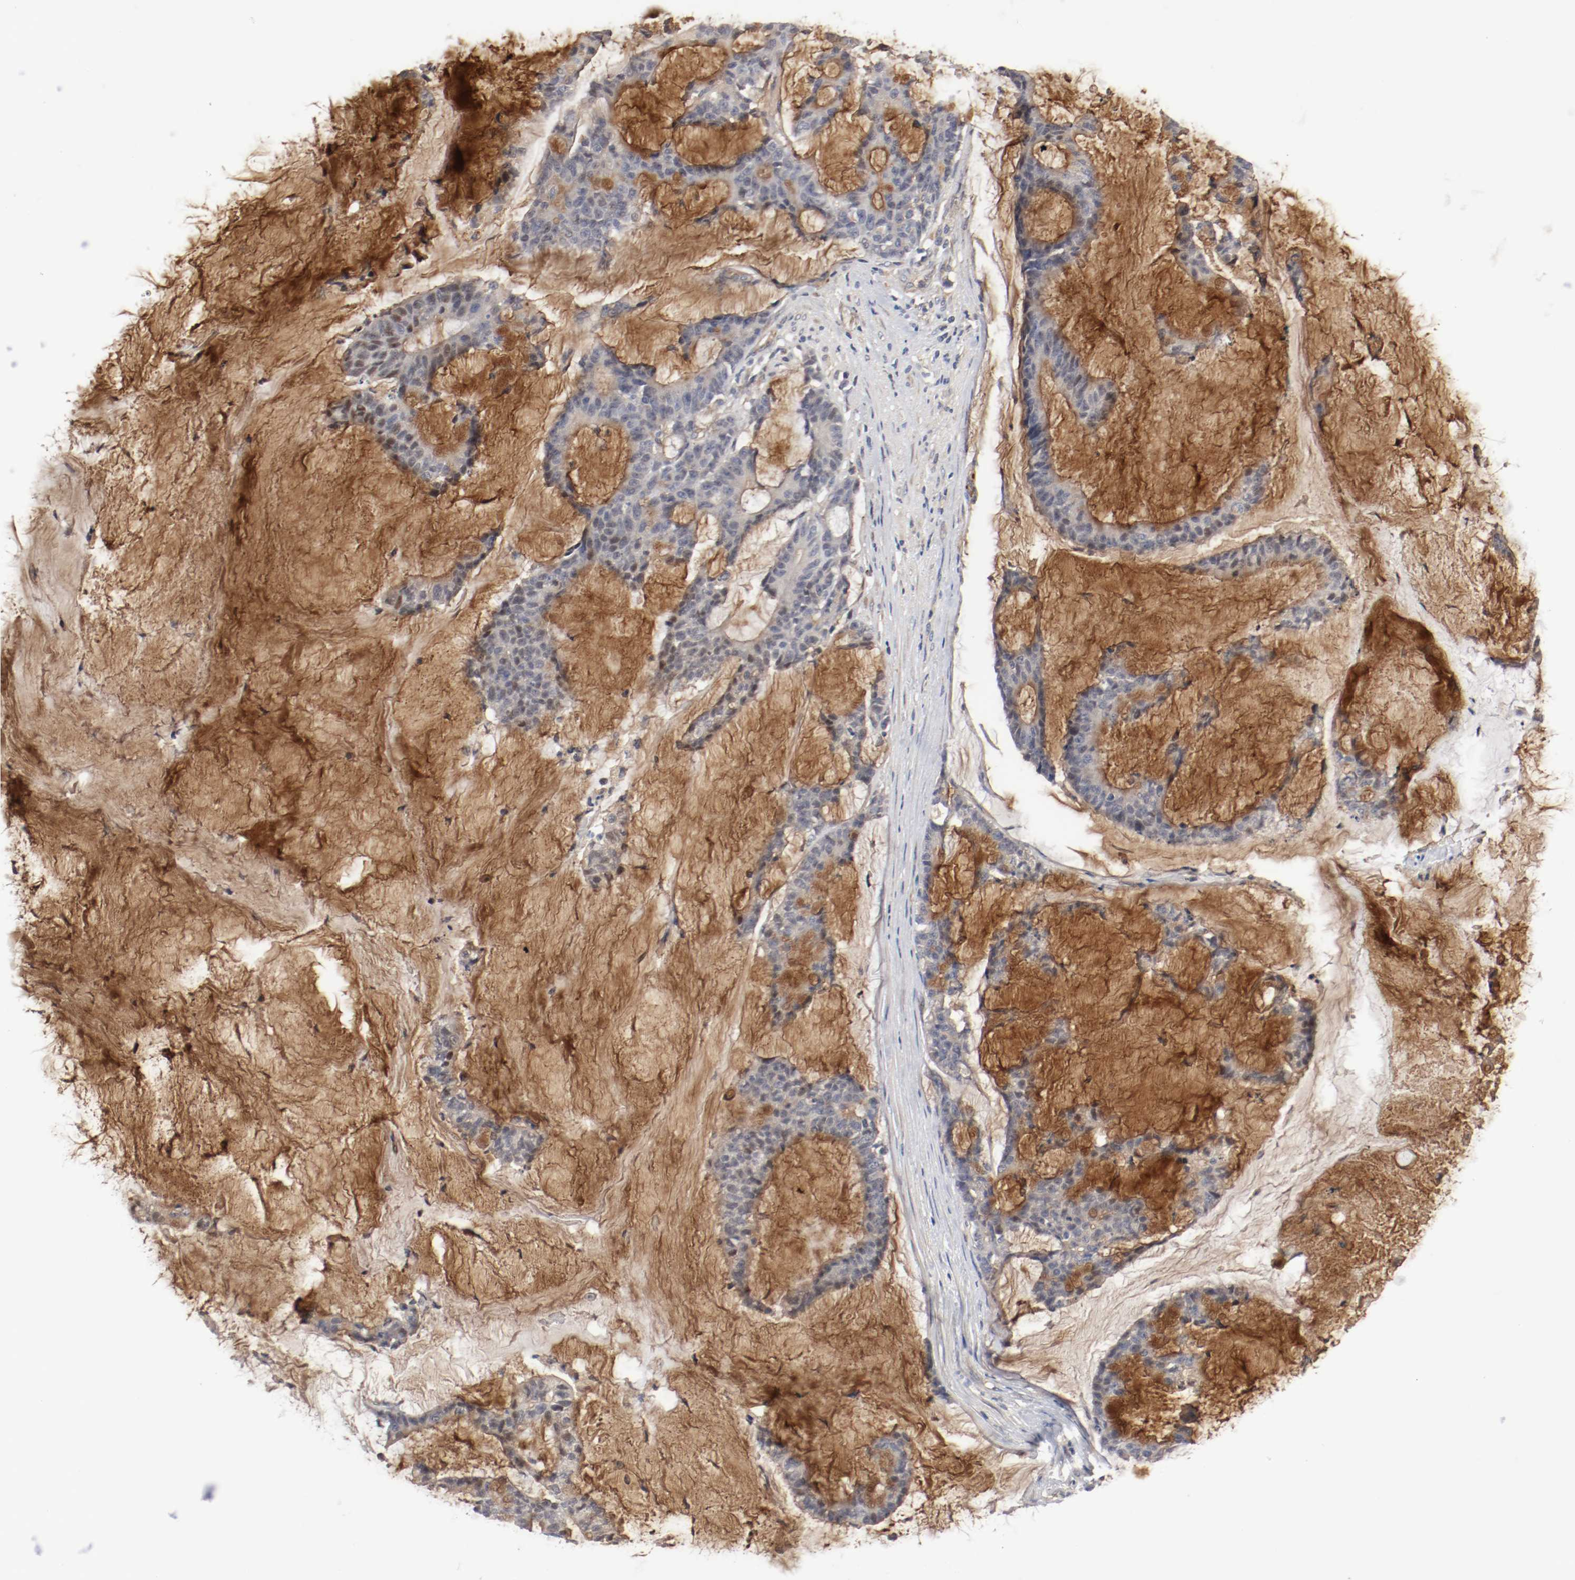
{"staining": {"intensity": "weak", "quantity": ">75%", "location": "cytoplasmic/membranous"}, "tissue": "colorectal cancer", "cell_type": "Tumor cells", "image_type": "cancer", "snomed": [{"axis": "morphology", "description": "Adenocarcinoma, NOS"}, {"axis": "topography", "description": "Colon"}], "caption": "Immunohistochemical staining of colorectal cancer (adenocarcinoma) shows low levels of weak cytoplasmic/membranous protein staining in about >75% of tumor cells.", "gene": "REN", "patient": {"sex": "female", "age": 84}}